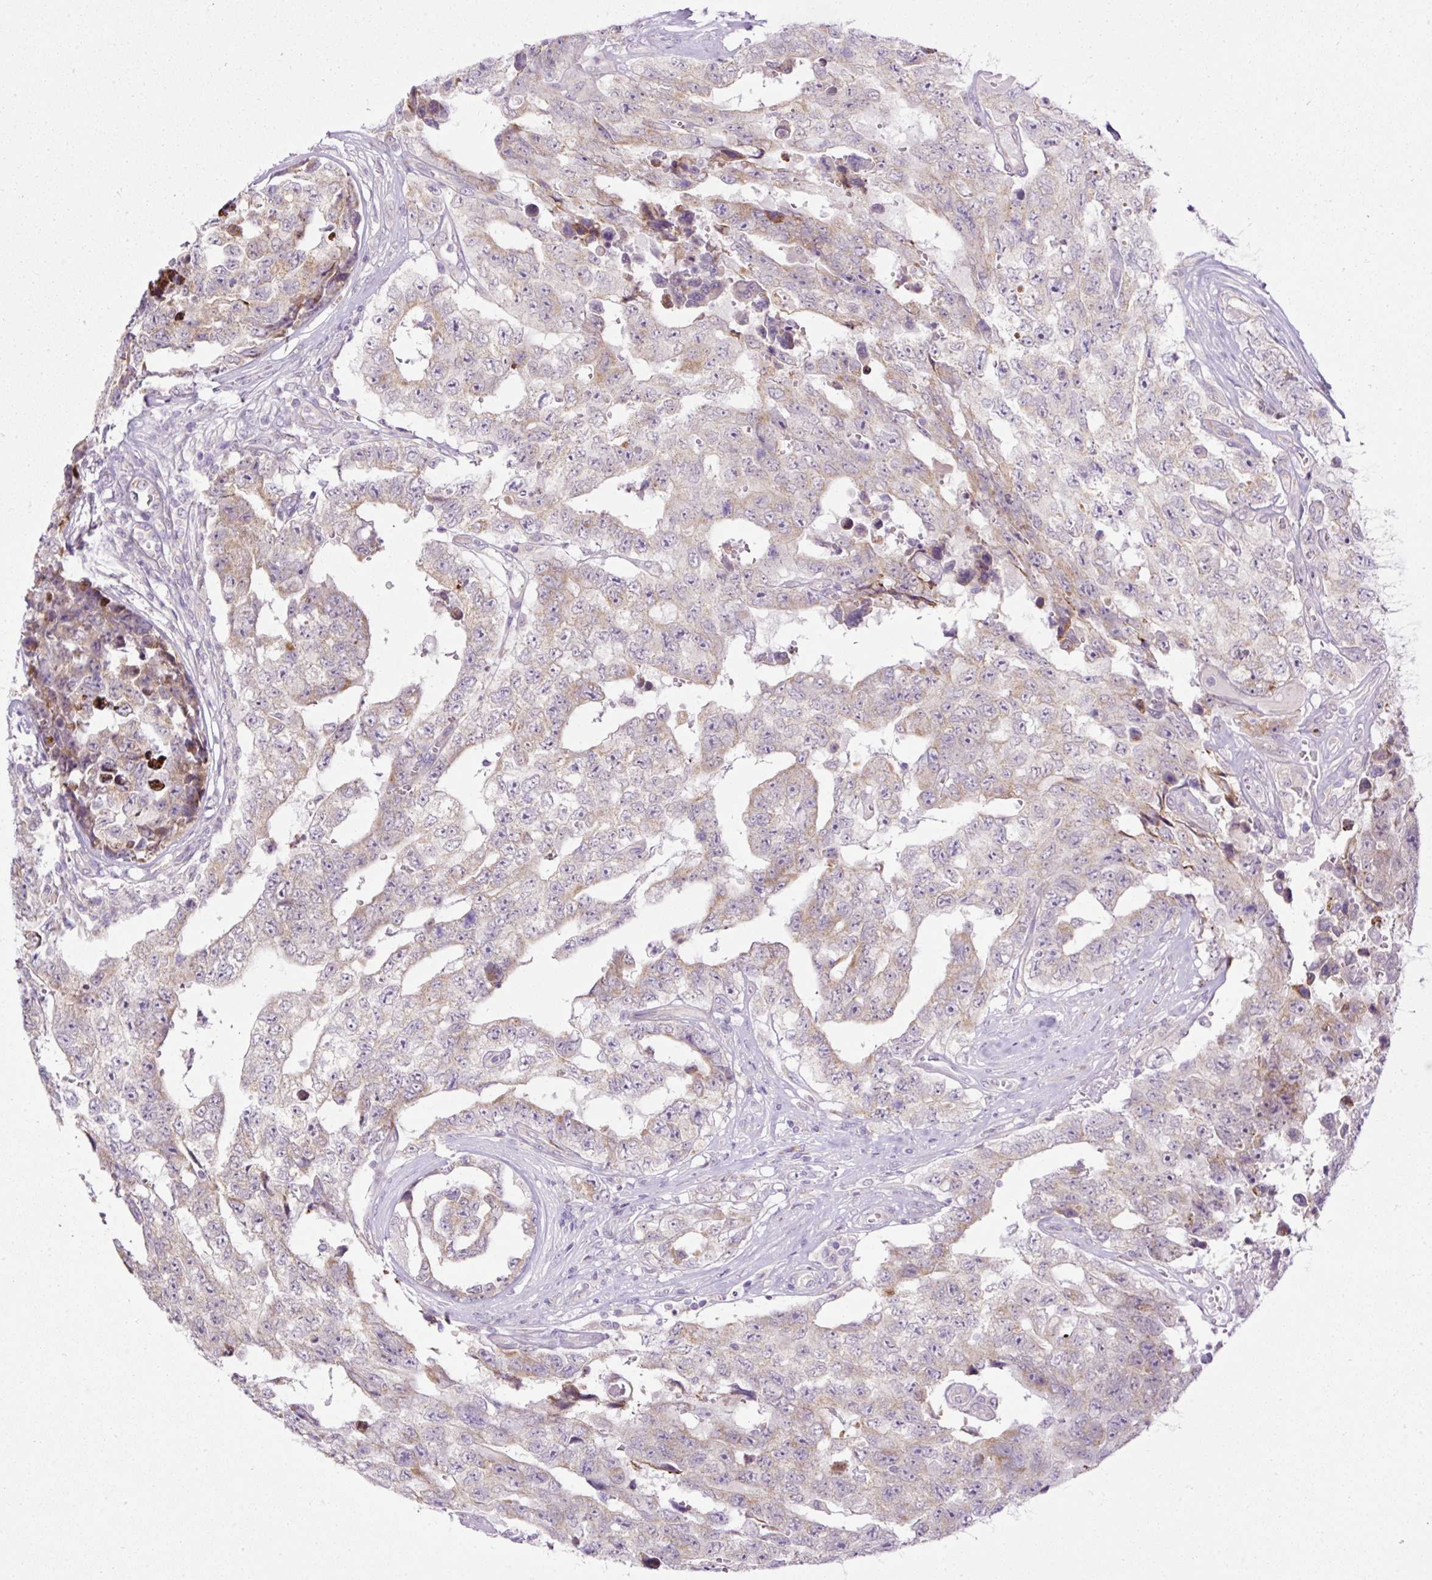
{"staining": {"intensity": "weak", "quantity": "25%-75%", "location": "cytoplasmic/membranous"}, "tissue": "testis cancer", "cell_type": "Tumor cells", "image_type": "cancer", "snomed": [{"axis": "morphology", "description": "Normal tissue, NOS"}, {"axis": "morphology", "description": "Carcinoma, Embryonal, NOS"}, {"axis": "topography", "description": "Testis"}, {"axis": "topography", "description": "Epididymis"}], "caption": "DAB (3,3'-diaminobenzidine) immunohistochemical staining of human testis cancer demonstrates weak cytoplasmic/membranous protein staining in approximately 25%-75% of tumor cells.", "gene": "FMC1", "patient": {"sex": "male", "age": 25}}